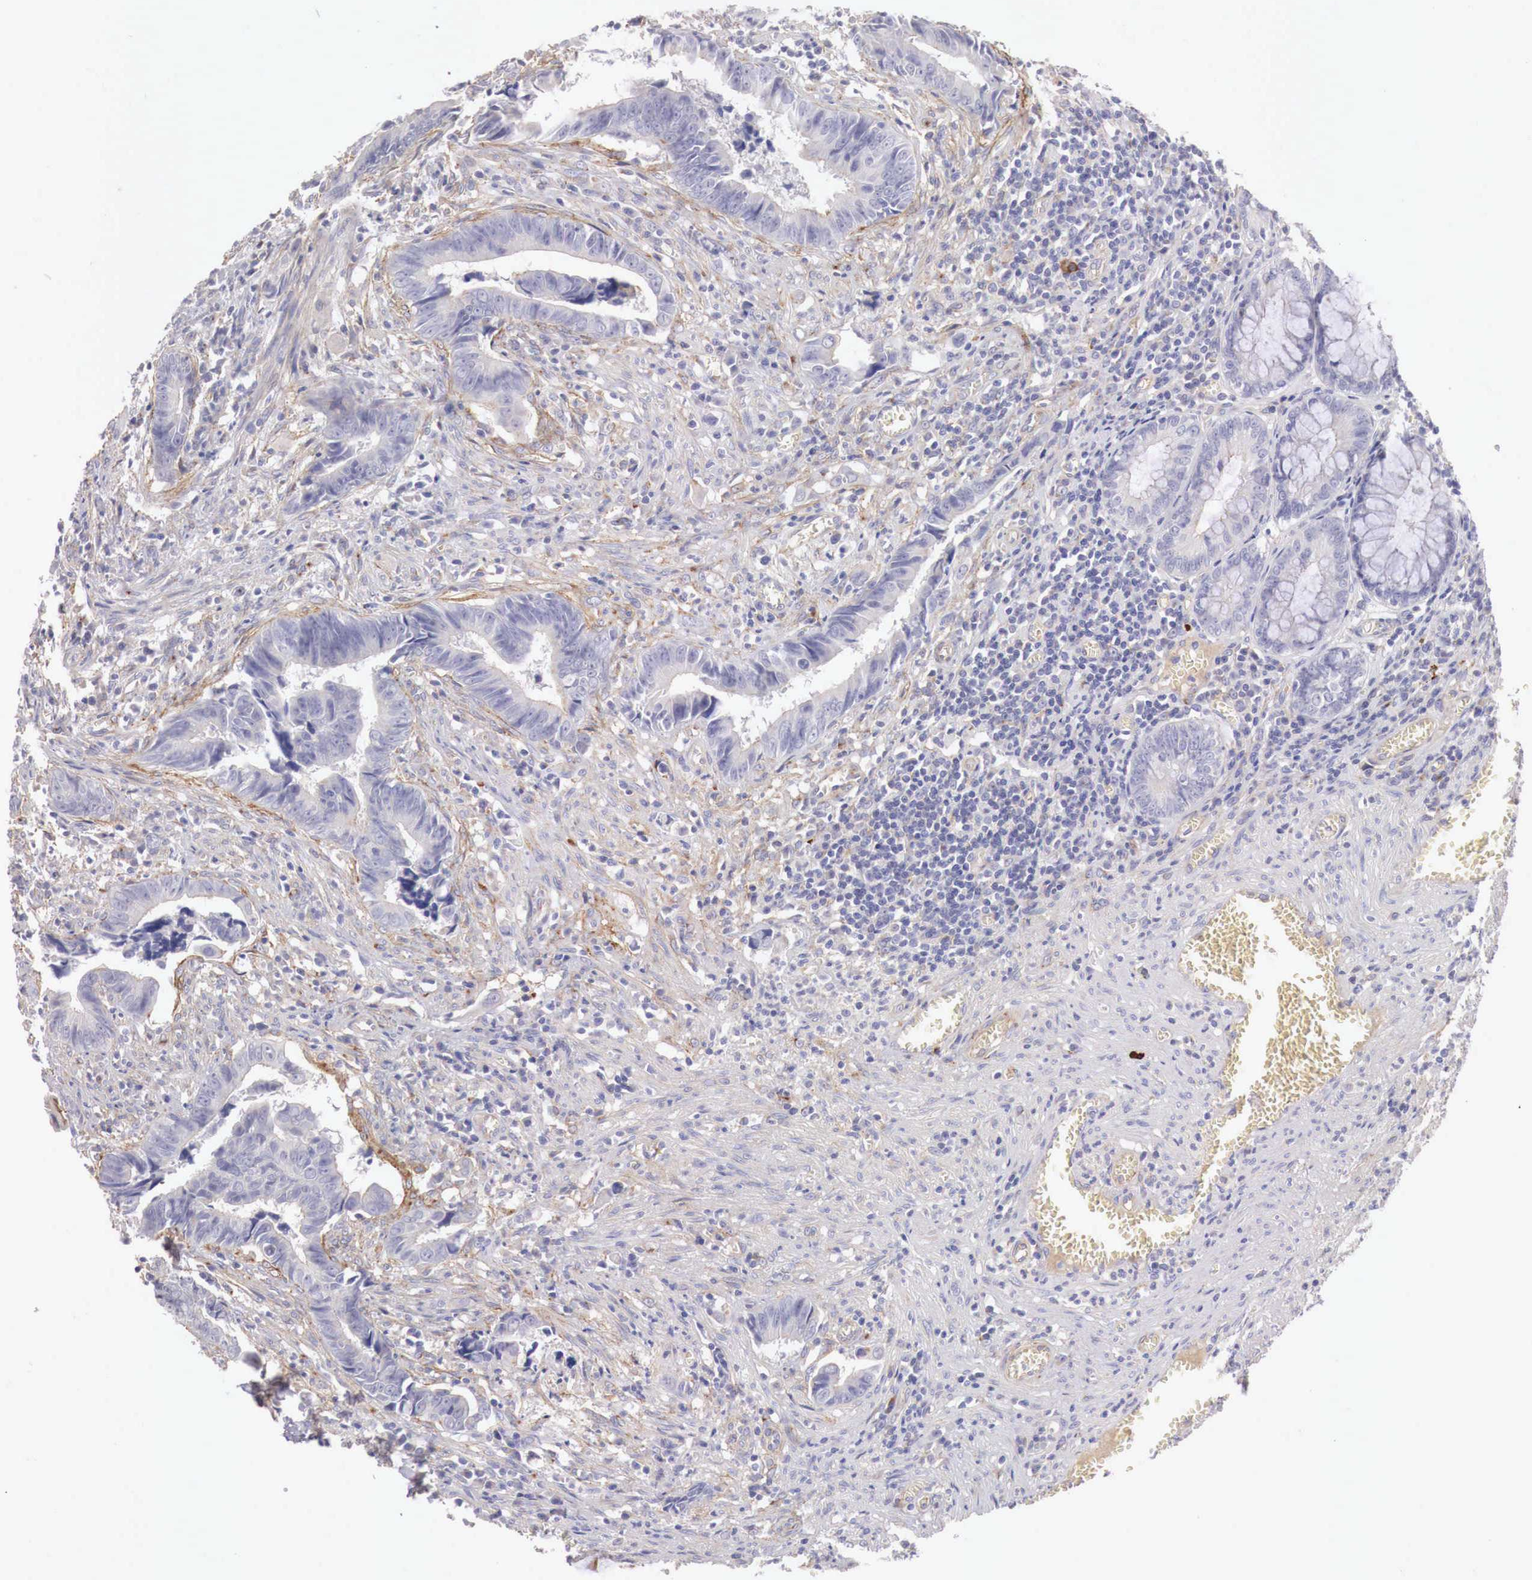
{"staining": {"intensity": "negative", "quantity": "none", "location": "none"}, "tissue": "colorectal cancer", "cell_type": "Tumor cells", "image_type": "cancer", "snomed": [{"axis": "morphology", "description": "Adenocarcinoma, NOS"}, {"axis": "topography", "description": "Rectum"}], "caption": "An IHC photomicrograph of colorectal adenocarcinoma is shown. There is no staining in tumor cells of colorectal adenocarcinoma.", "gene": "KLHDC7B", "patient": {"sex": "female", "age": 98}}